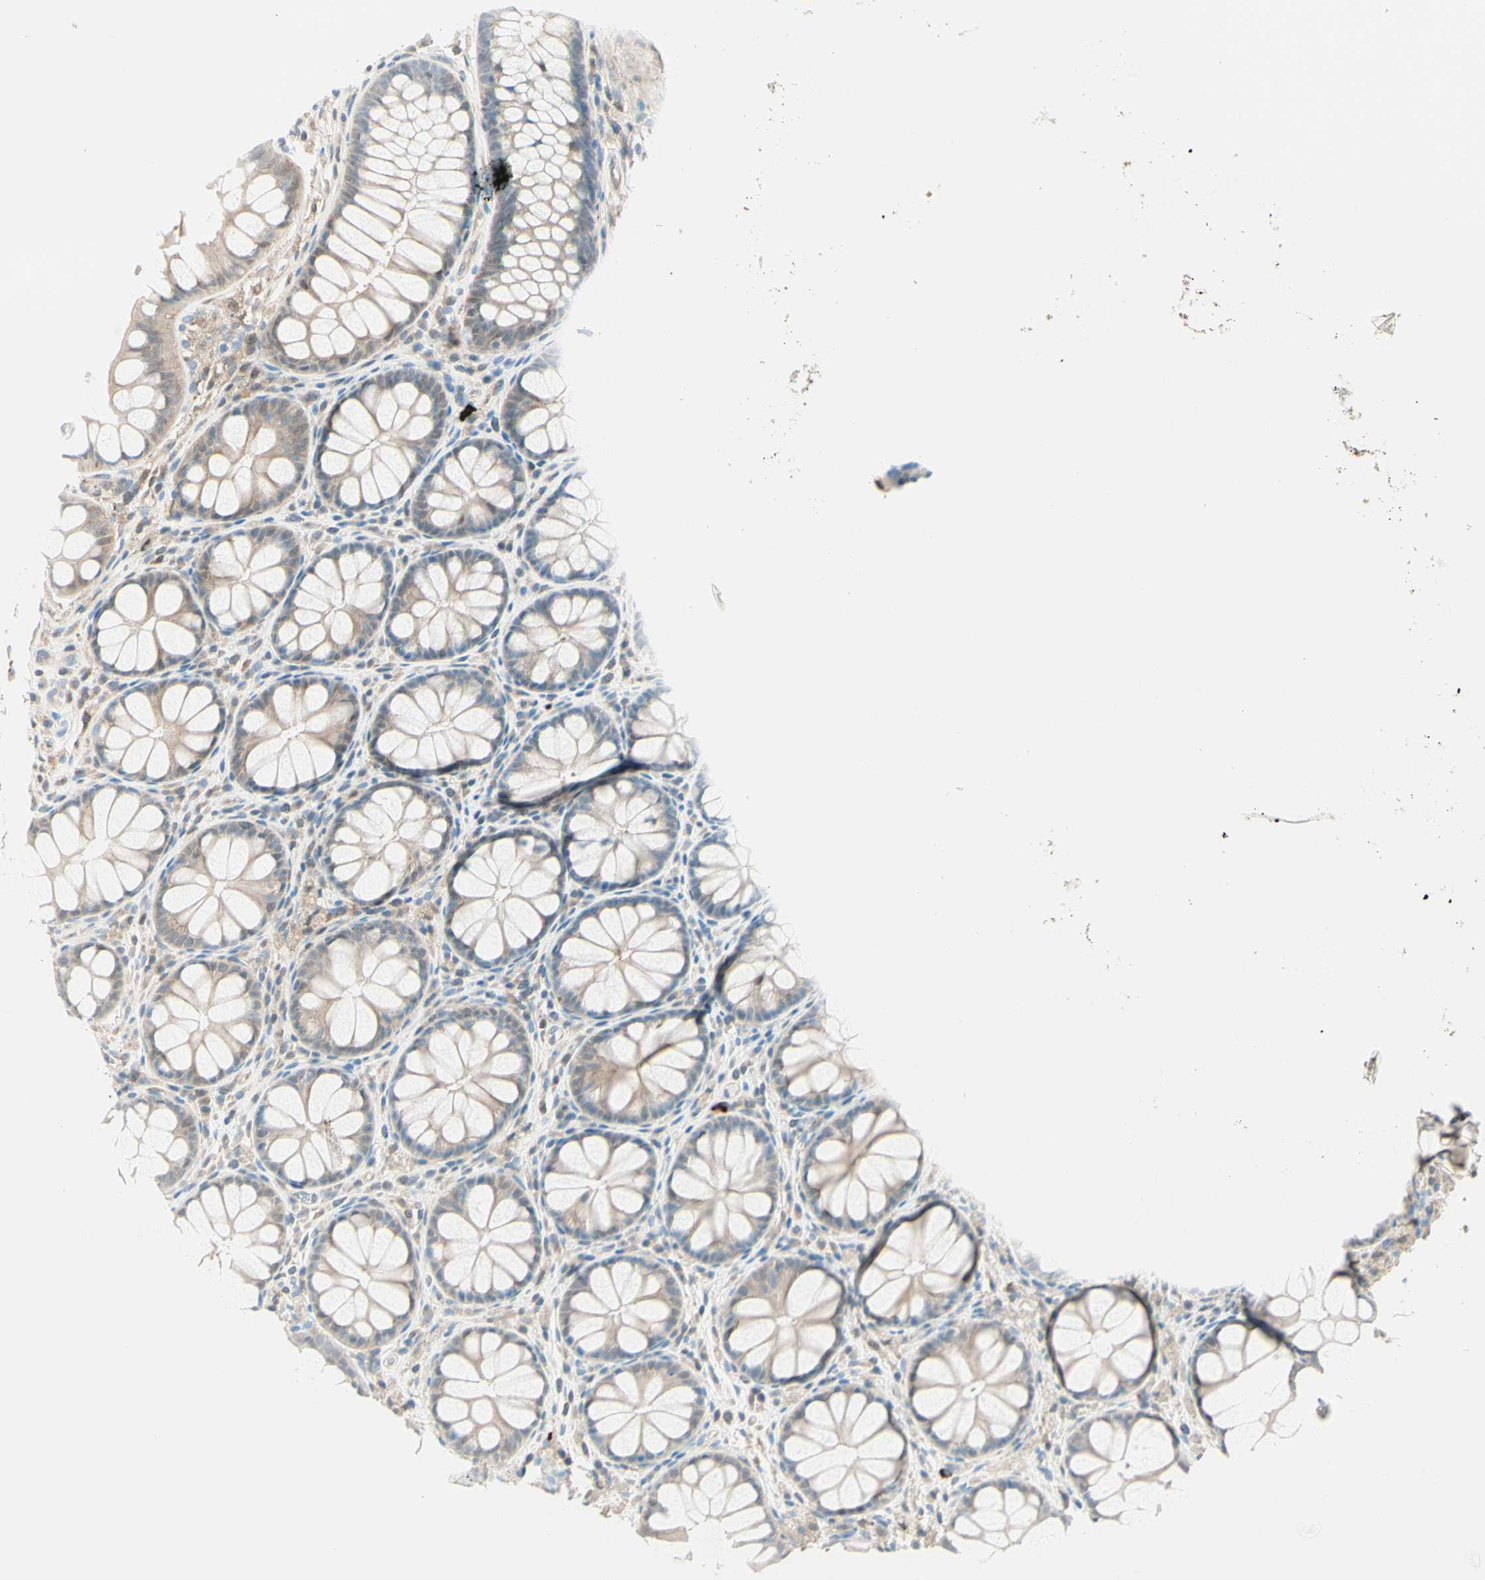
{"staining": {"intensity": "weak", "quantity": ">75%", "location": "cytoplasmic/membranous"}, "tissue": "colon", "cell_type": "Endothelial cells", "image_type": "normal", "snomed": [{"axis": "morphology", "description": "Normal tissue, NOS"}, {"axis": "topography", "description": "Colon"}], "caption": "Immunohistochemistry (IHC) staining of normal colon, which reveals low levels of weak cytoplasmic/membranous staining in approximately >75% of endothelial cells indicating weak cytoplasmic/membranous protein expression. The staining was performed using DAB (brown) for protein detection and nuclei were counterstained in hematoxylin (blue).", "gene": "UPK3B", "patient": {"sex": "female", "age": 55}}